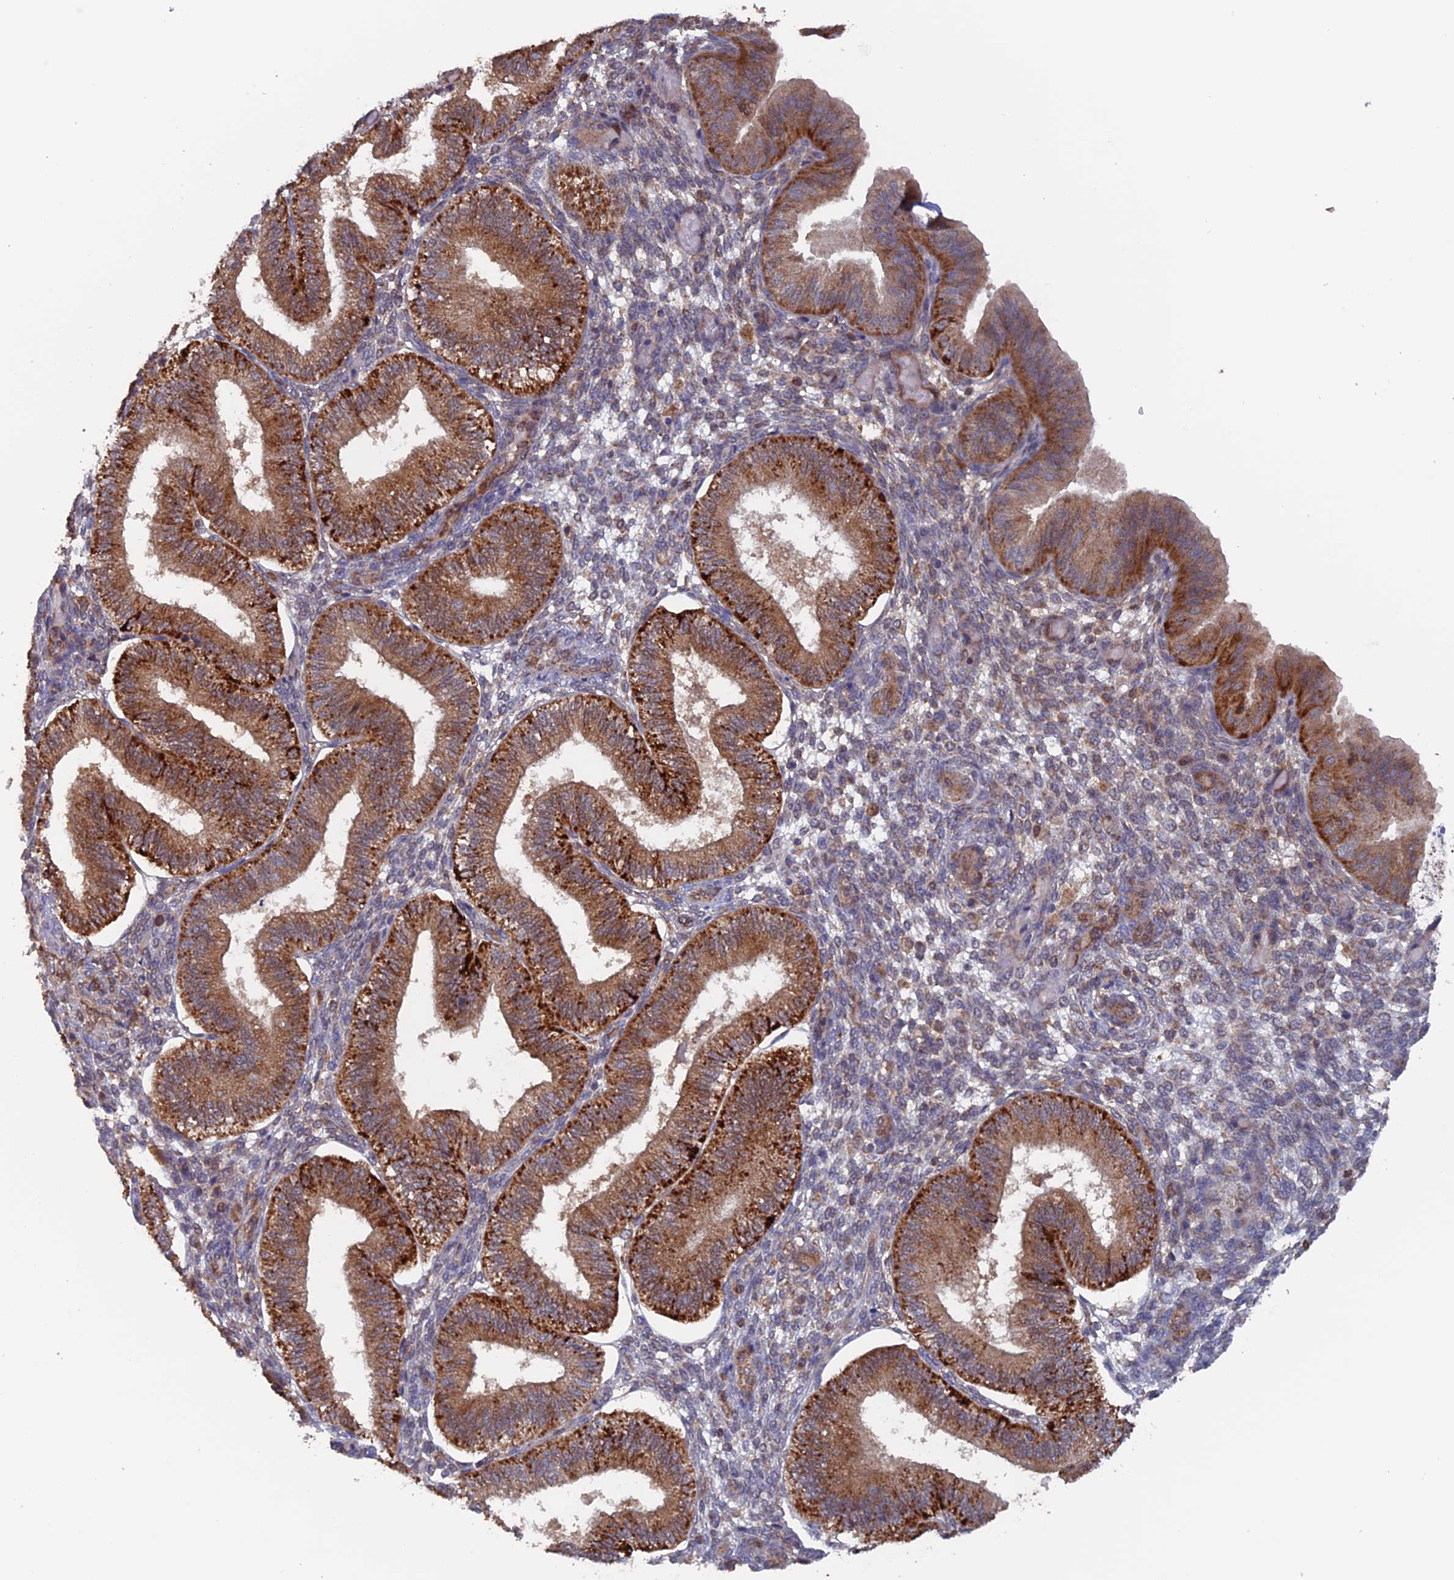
{"staining": {"intensity": "moderate", "quantity": "<25%", "location": "cytoplasmic/membranous"}, "tissue": "endometrium", "cell_type": "Cells in endometrial stroma", "image_type": "normal", "snomed": [{"axis": "morphology", "description": "Normal tissue, NOS"}, {"axis": "topography", "description": "Endometrium"}], "caption": "Immunohistochemistry (IHC) staining of normal endometrium, which displays low levels of moderate cytoplasmic/membranous positivity in approximately <25% of cells in endometrial stroma indicating moderate cytoplasmic/membranous protein expression. The staining was performed using DAB (3,3'-diaminobenzidine) (brown) for protein detection and nuclei were counterstained in hematoxylin (blue).", "gene": "DTYMK", "patient": {"sex": "female", "age": 39}}